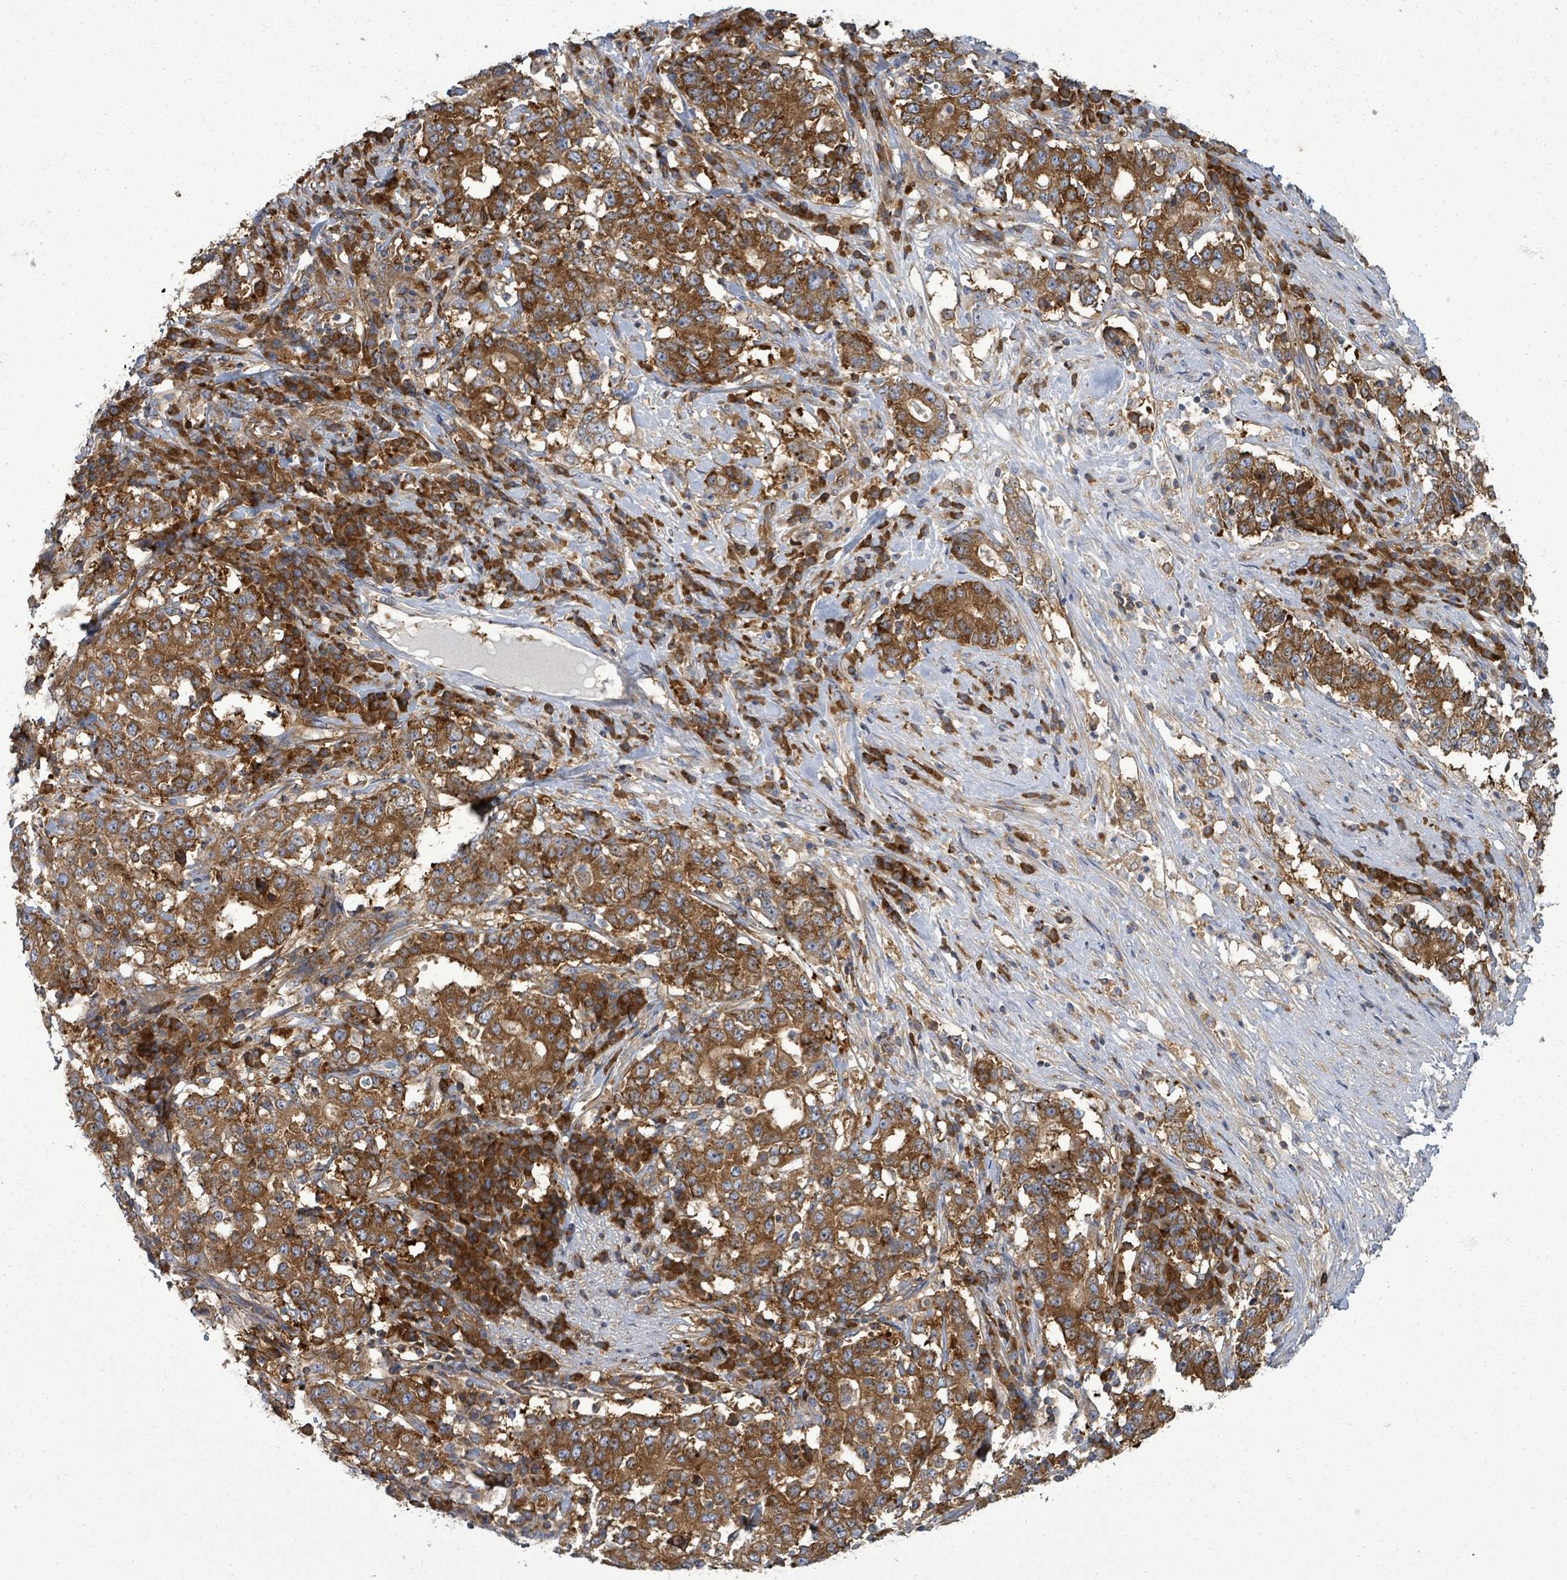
{"staining": {"intensity": "strong", "quantity": ">75%", "location": "cytoplasmic/membranous"}, "tissue": "stomach cancer", "cell_type": "Tumor cells", "image_type": "cancer", "snomed": [{"axis": "morphology", "description": "Adenocarcinoma, NOS"}, {"axis": "topography", "description": "Stomach"}], "caption": "An image showing strong cytoplasmic/membranous positivity in about >75% of tumor cells in stomach adenocarcinoma, as visualized by brown immunohistochemical staining.", "gene": "EIF3C", "patient": {"sex": "male", "age": 59}}